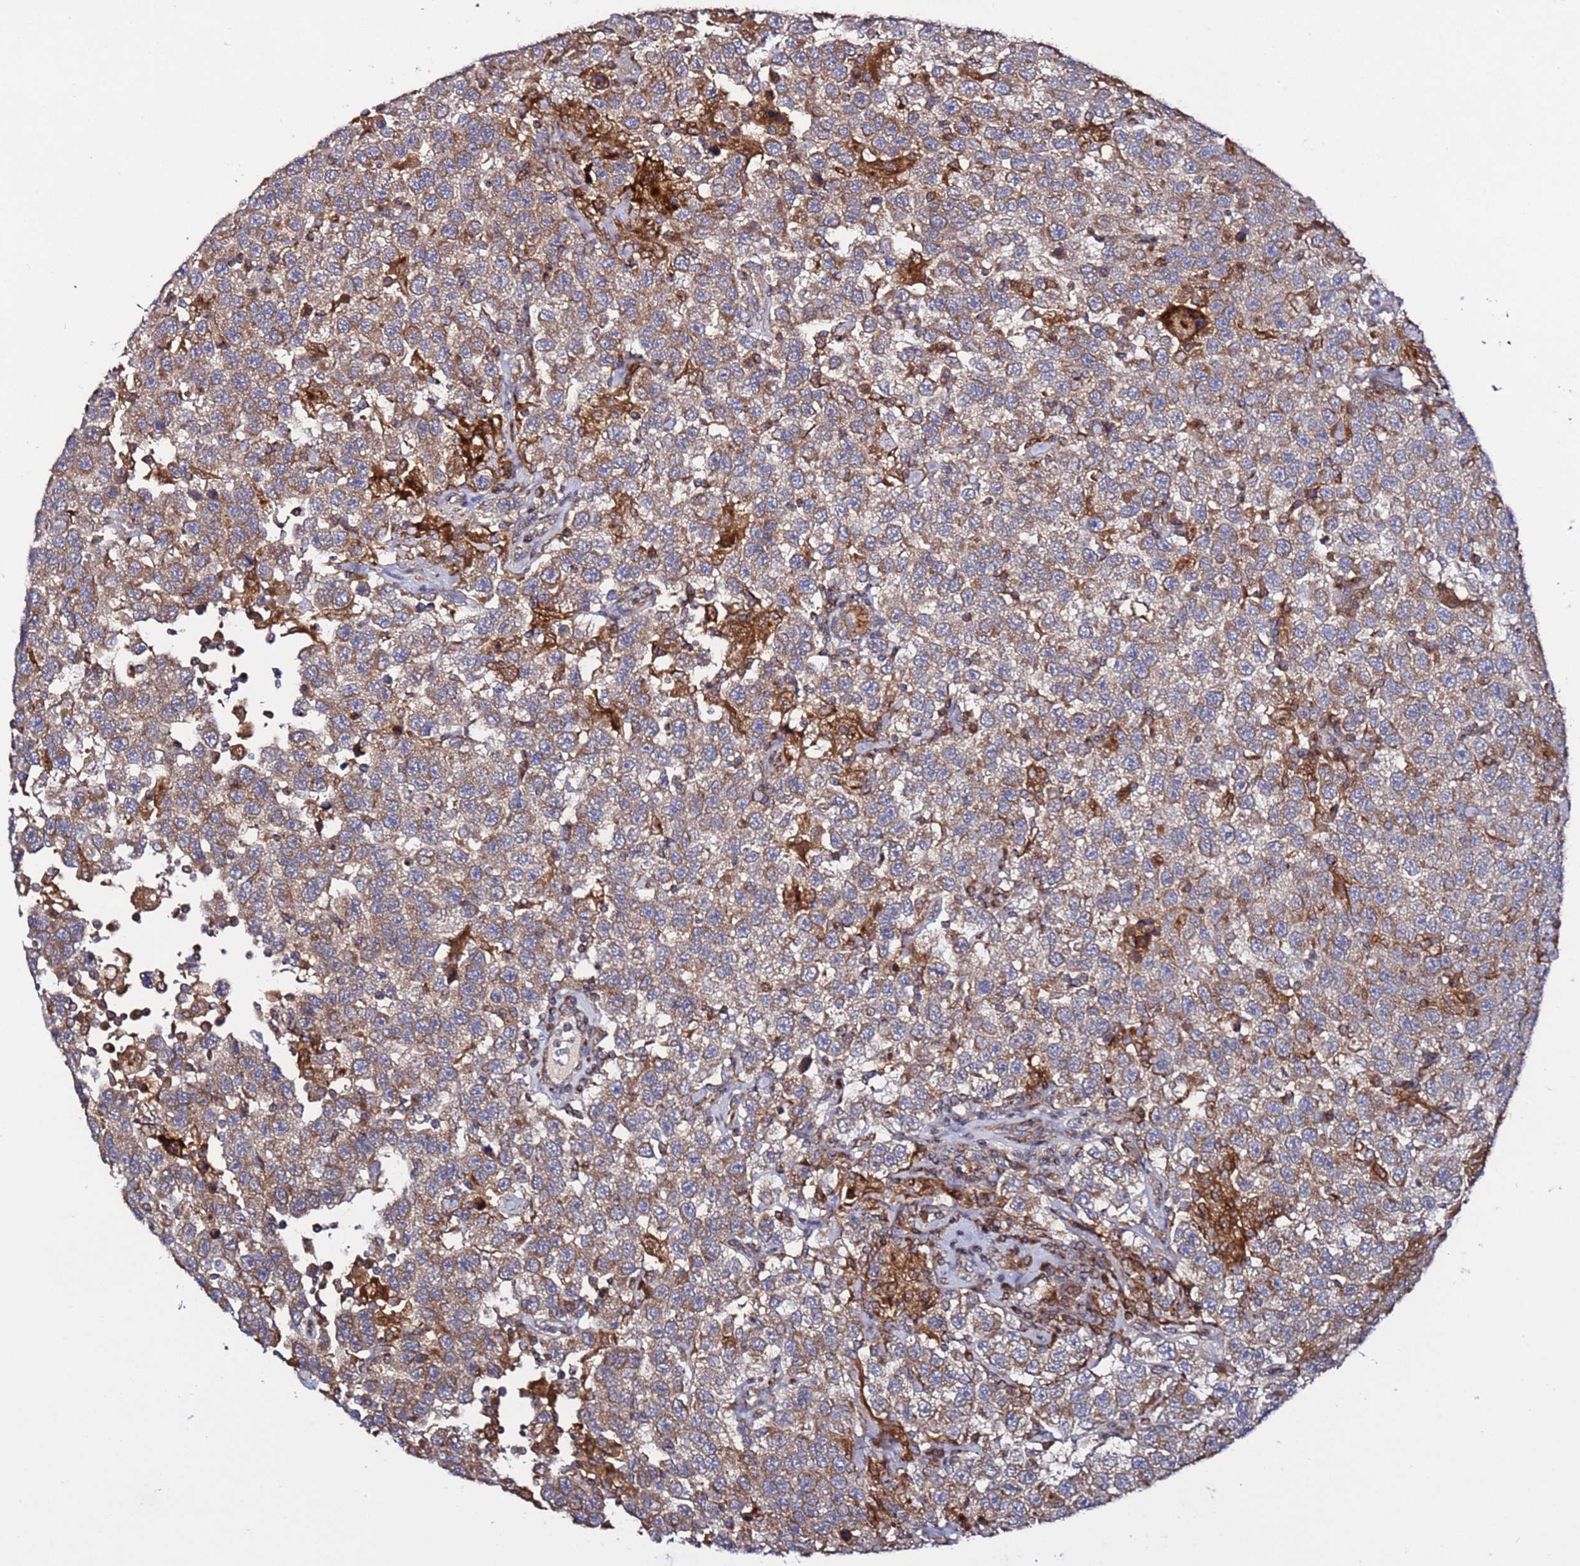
{"staining": {"intensity": "moderate", "quantity": ">75%", "location": "cytoplasmic/membranous"}, "tissue": "testis cancer", "cell_type": "Tumor cells", "image_type": "cancer", "snomed": [{"axis": "morphology", "description": "Seminoma, NOS"}, {"axis": "topography", "description": "Testis"}], "caption": "This micrograph exhibits IHC staining of testis cancer (seminoma), with medium moderate cytoplasmic/membranous positivity in approximately >75% of tumor cells.", "gene": "TMEM176B", "patient": {"sex": "male", "age": 41}}